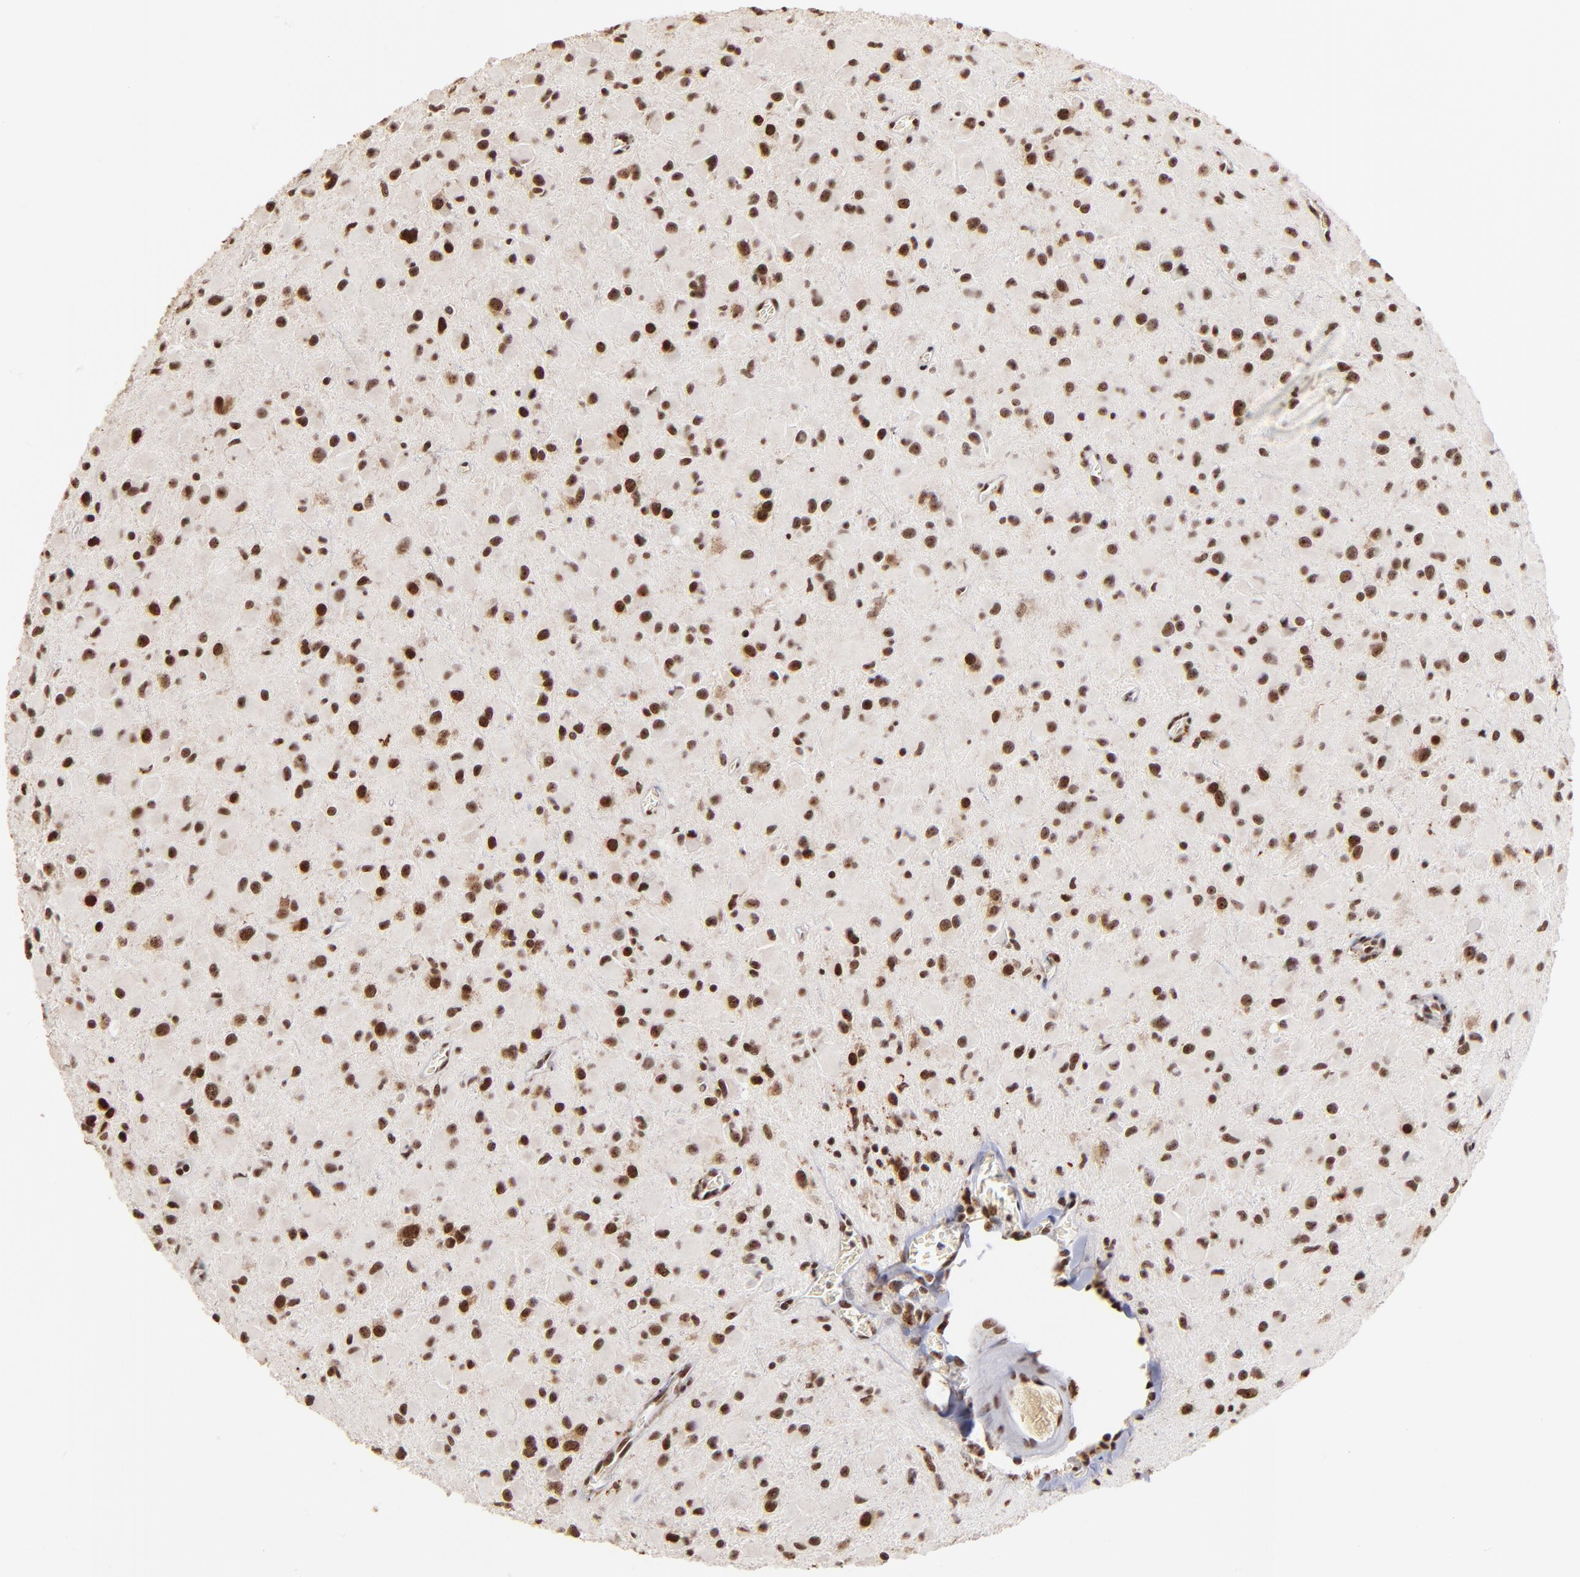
{"staining": {"intensity": "strong", "quantity": ">75%", "location": "nuclear"}, "tissue": "glioma", "cell_type": "Tumor cells", "image_type": "cancer", "snomed": [{"axis": "morphology", "description": "Glioma, malignant, Low grade"}, {"axis": "topography", "description": "Brain"}], "caption": "The immunohistochemical stain highlights strong nuclear staining in tumor cells of low-grade glioma (malignant) tissue. The protein of interest is shown in brown color, while the nuclei are stained blue.", "gene": "ZNF146", "patient": {"sex": "male", "age": 42}}